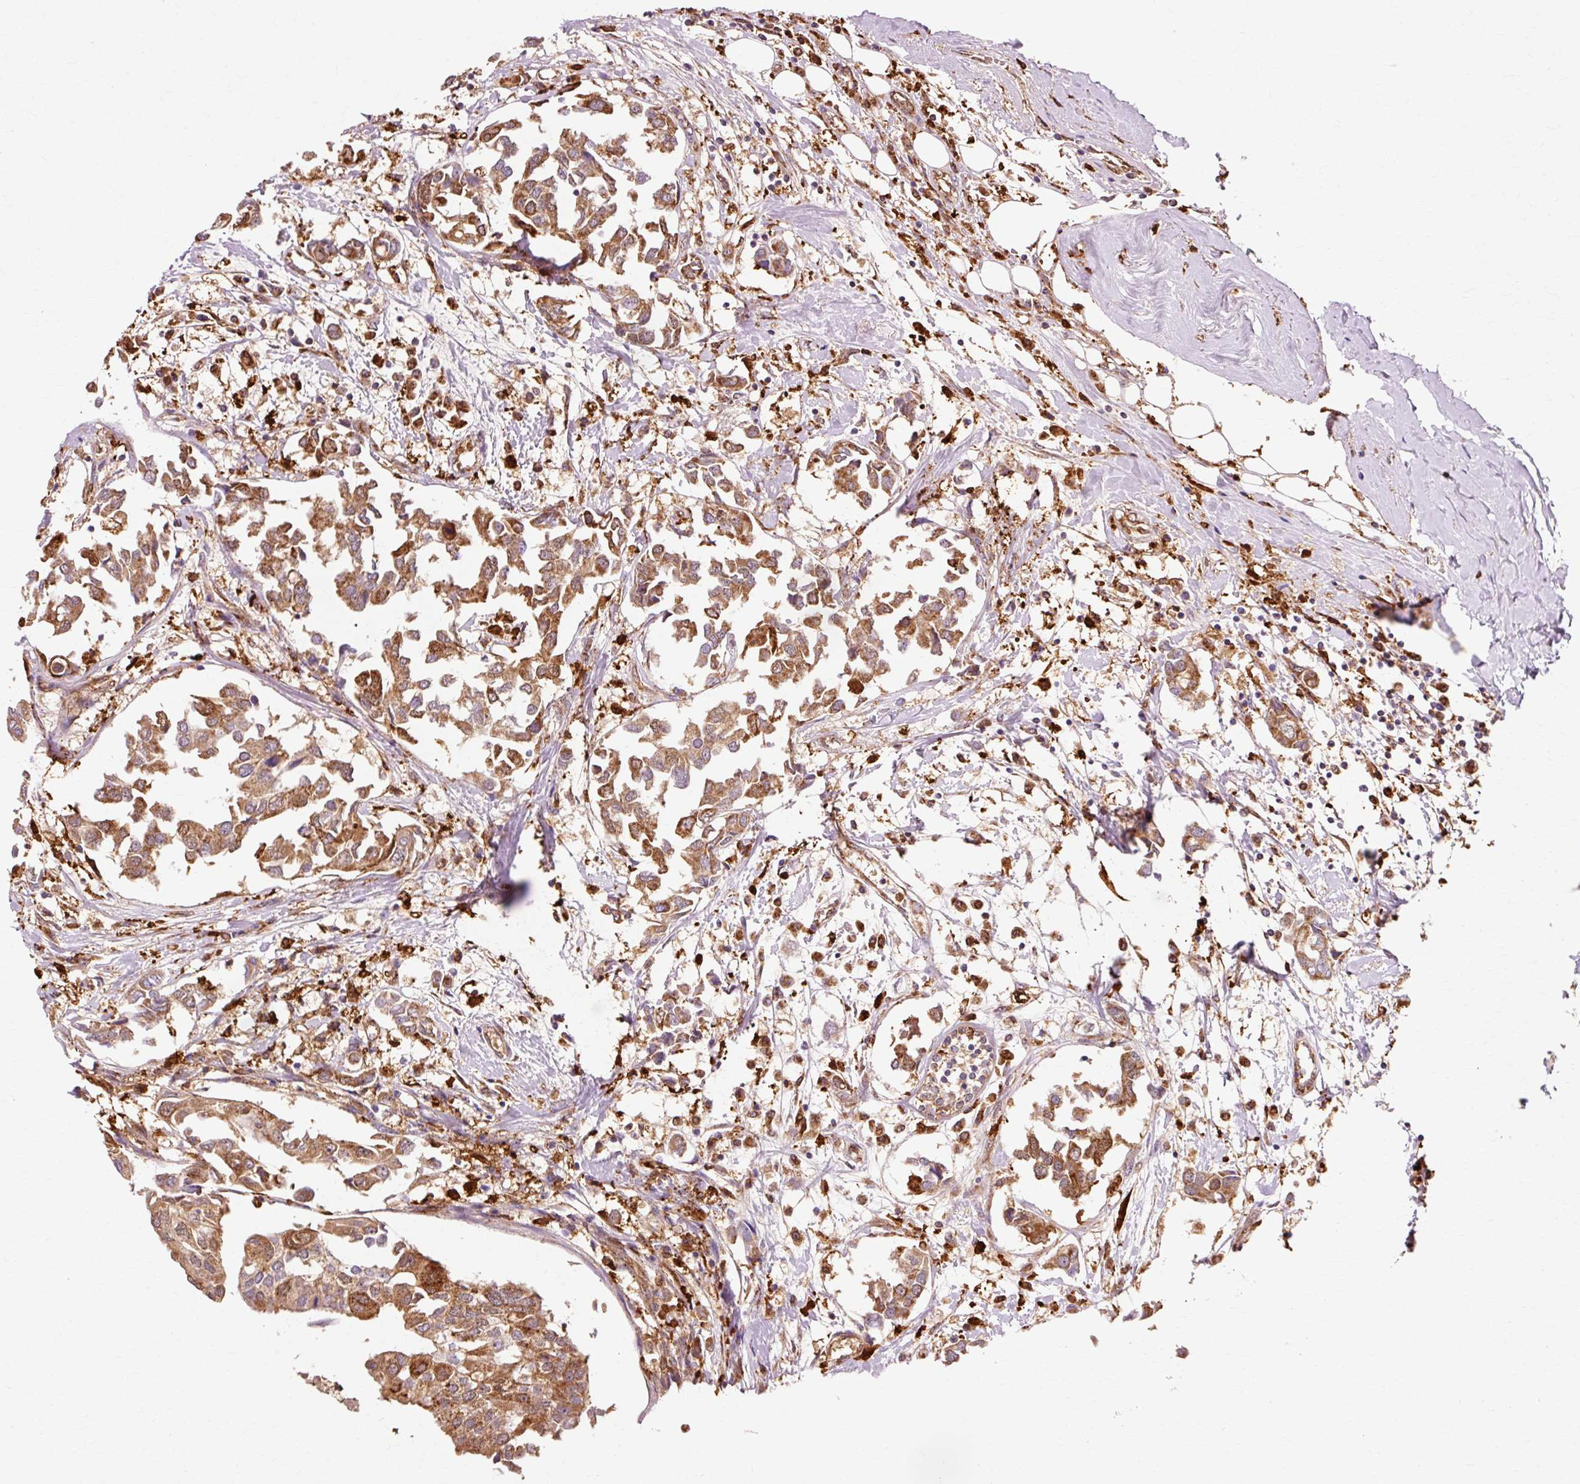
{"staining": {"intensity": "moderate", "quantity": ">75%", "location": "cytoplasmic/membranous"}, "tissue": "breast cancer", "cell_type": "Tumor cells", "image_type": "cancer", "snomed": [{"axis": "morphology", "description": "Duct carcinoma"}, {"axis": "topography", "description": "Breast"}], "caption": "DAB immunohistochemical staining of breast cancer (invasive ductal carcinoma) exhibits moderate cytoplasmic/membranous protein staining in approximately >75% of tumor cells. (Brightfield microscopy of DAB IHC at high magnification).", "gene": "GPX1", "patient": {"sex": "female", "age": 83}}